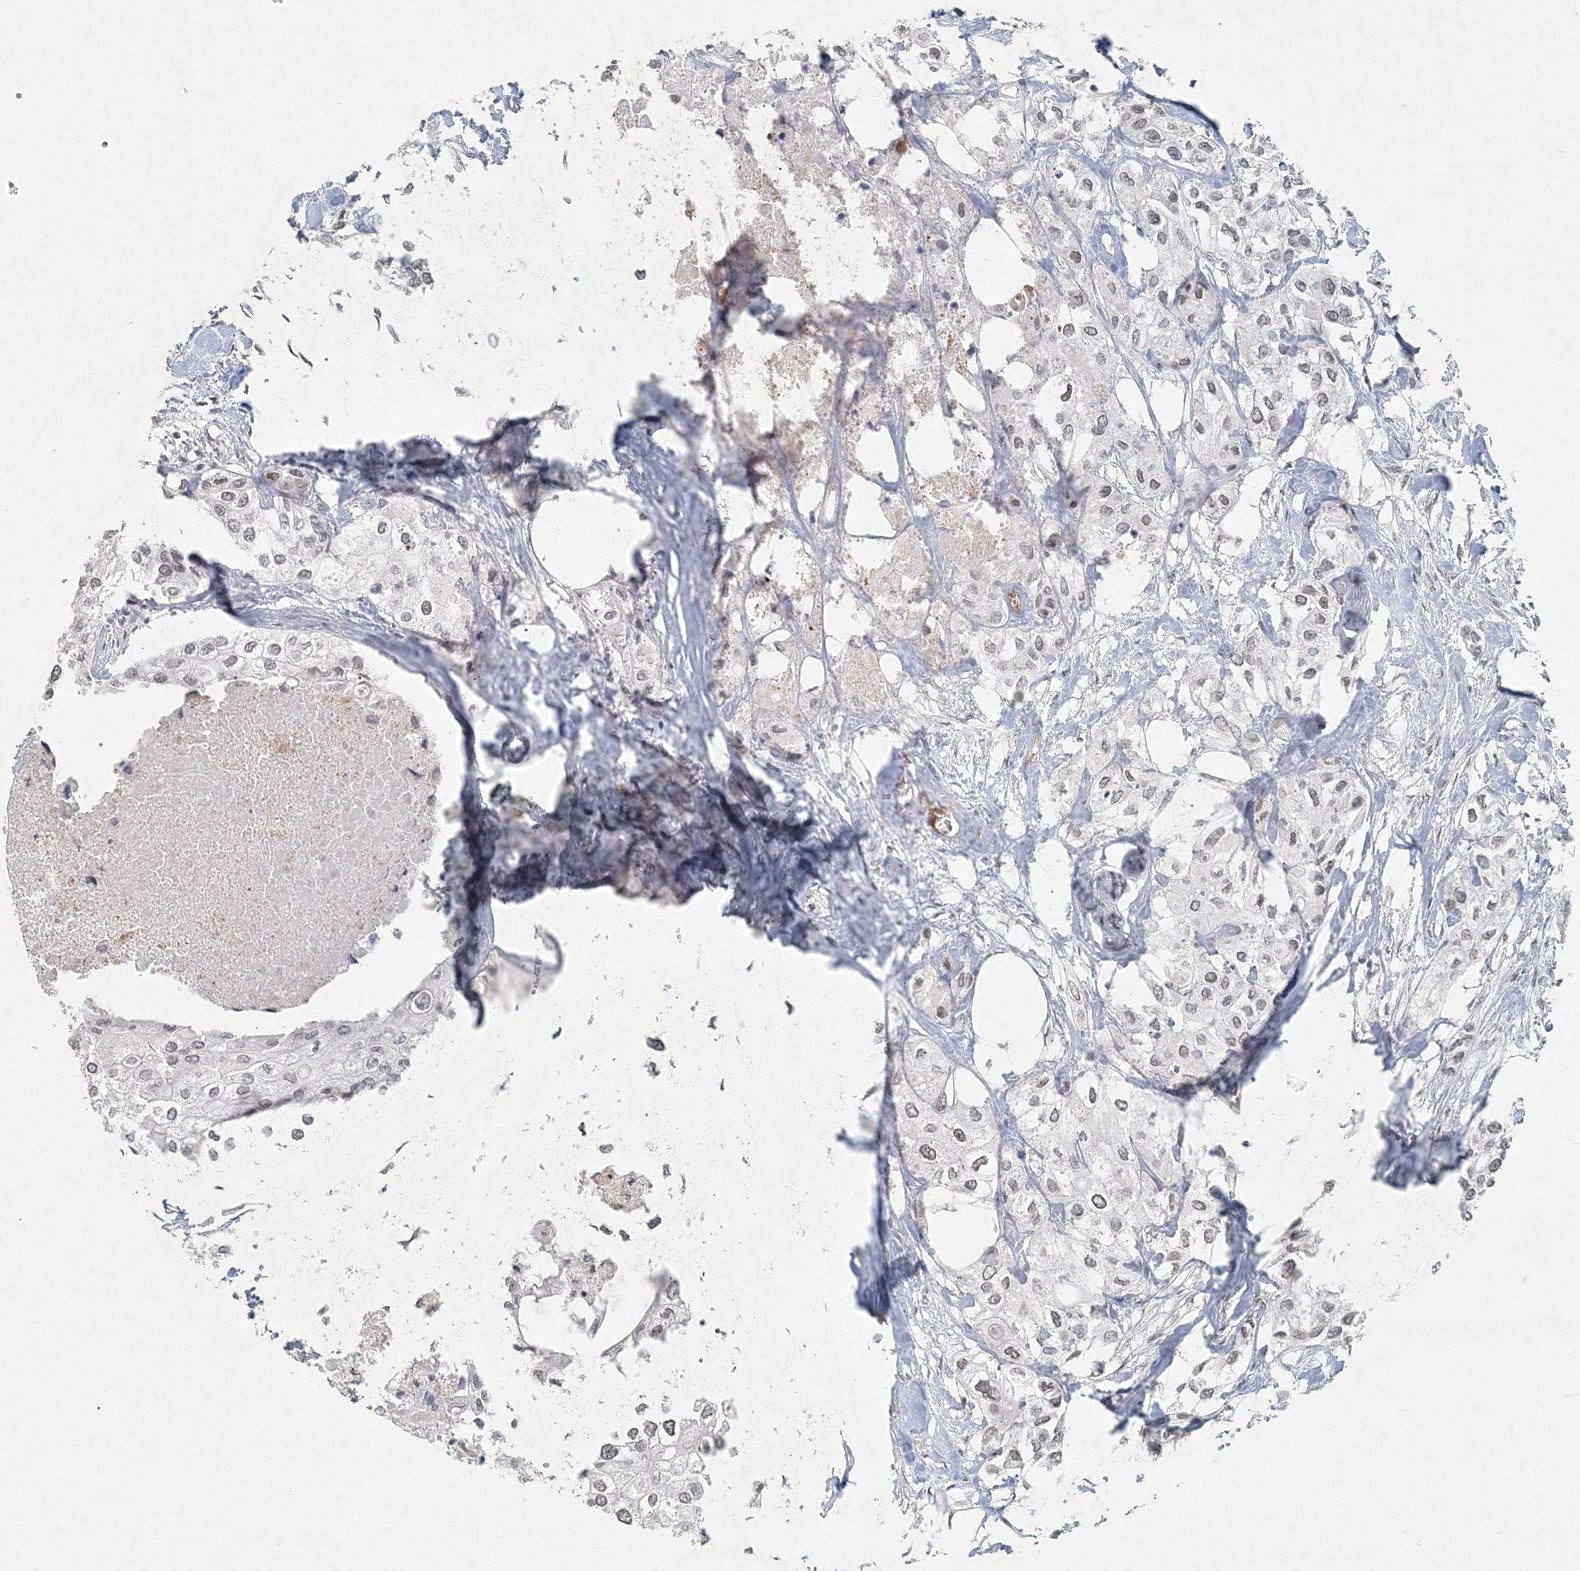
{"staining": {"intensity": "negative", "quantity": "none", "location": "none"}, "tissue": "urothelial cancer", "cell_type": "Tumor cells", "image_type": "cancer", "snomed": [{"axis": "morphology", "description": "Urothelial carcinoma, High grade"}, {"axis": "topography", "description": "Urinary bladder"}], "caption": "A photomicrograph of human urothelial cancer is negative for staining in tumor cells.", "gene": "BAZ1B", "patient": {"sex": "male", "age": 64}}